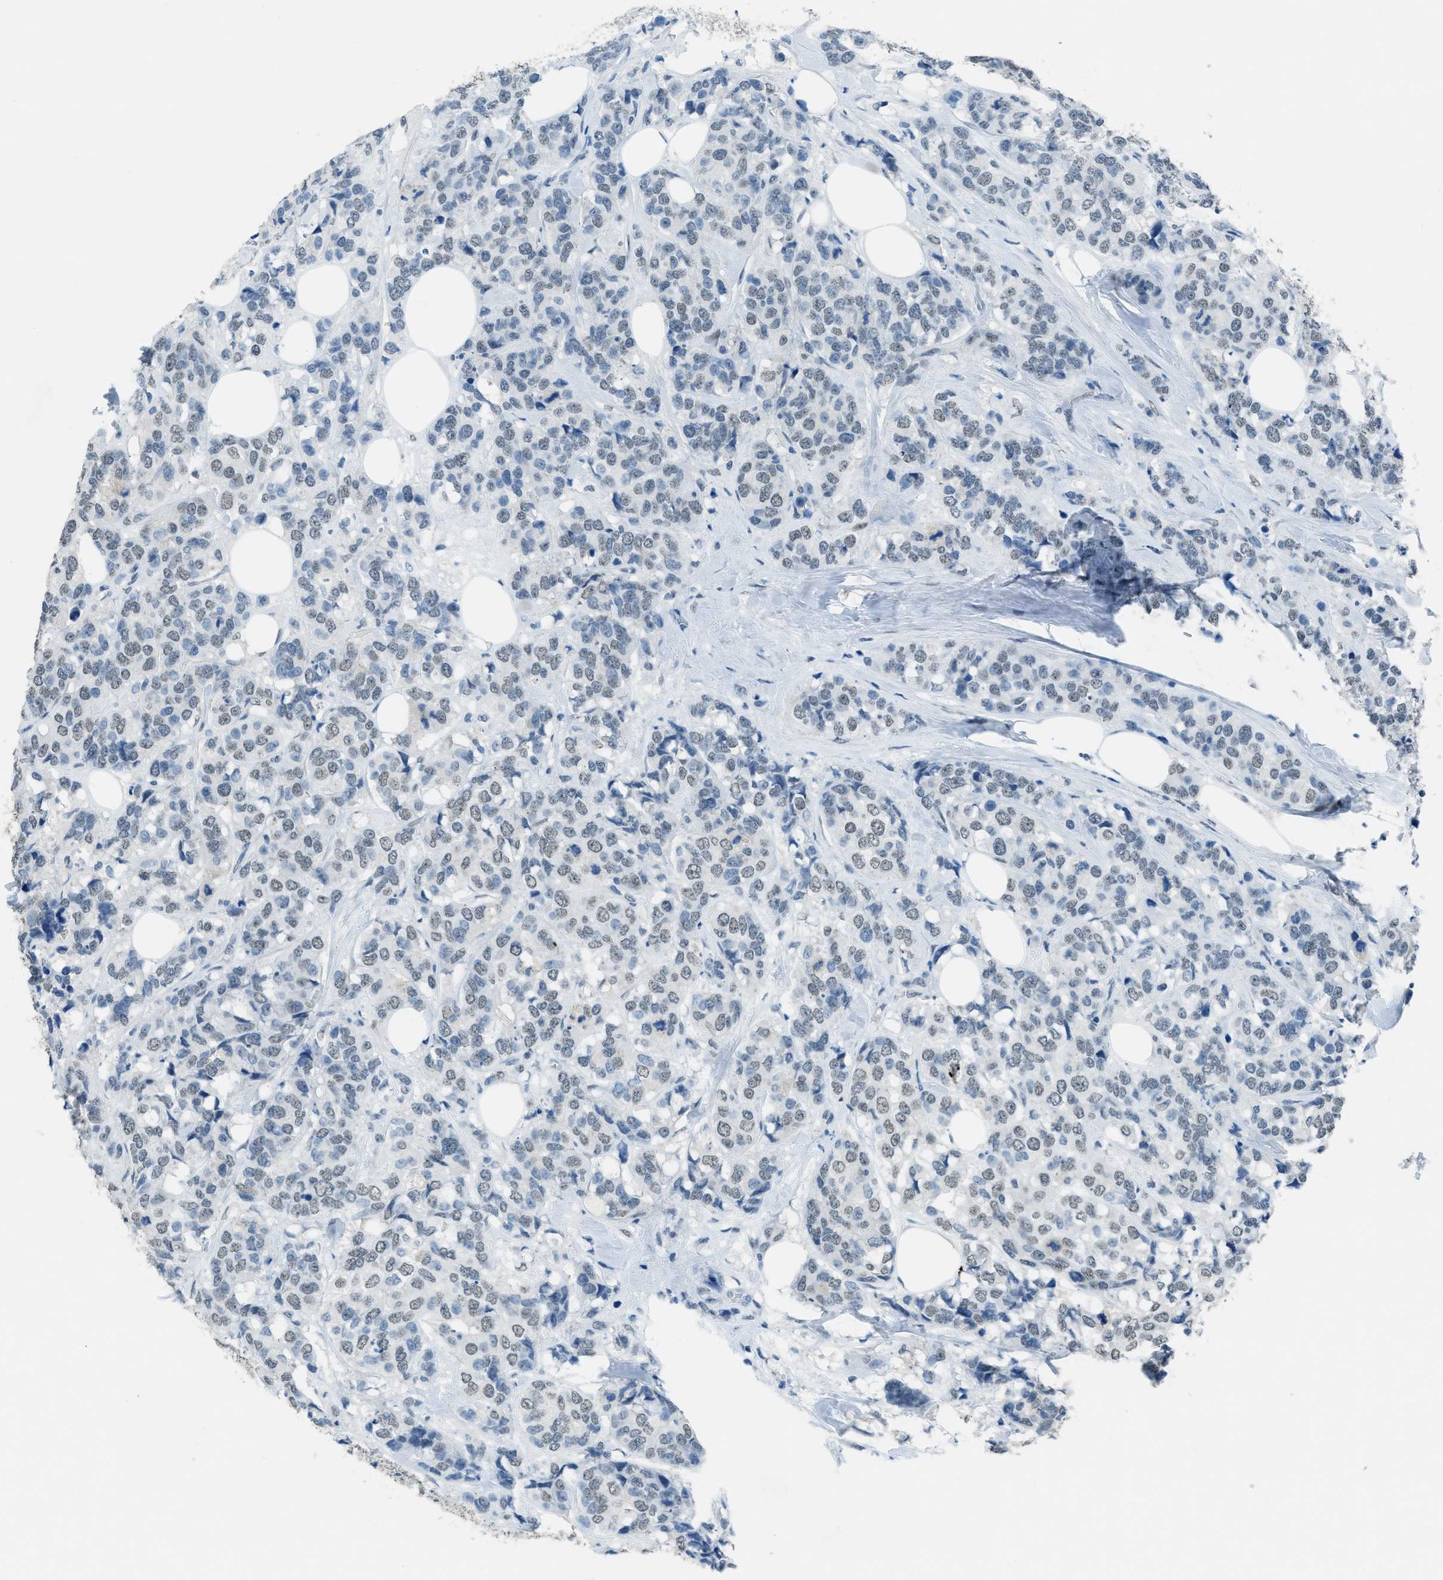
{"staining": {"intensity": "weak", "quantity": ">75%", "location": "nuclear"}, "tissue": "breast cancer", "cell_type": "Tumor cells", "image_type": "cancer", "snomed": [{"axis": "morphology", "description": "Lobular carcinoma"}, {"axis": "topography", "description": "Breast"}], "caption": "Approximately >75% of tumor cells in breast lobular carcinoma exhibit weak nuclear protein expression as visualized by brown immunohistochemical staining.", "gene": "TTC13", "patient": {"sex": "female", "age": 59}}